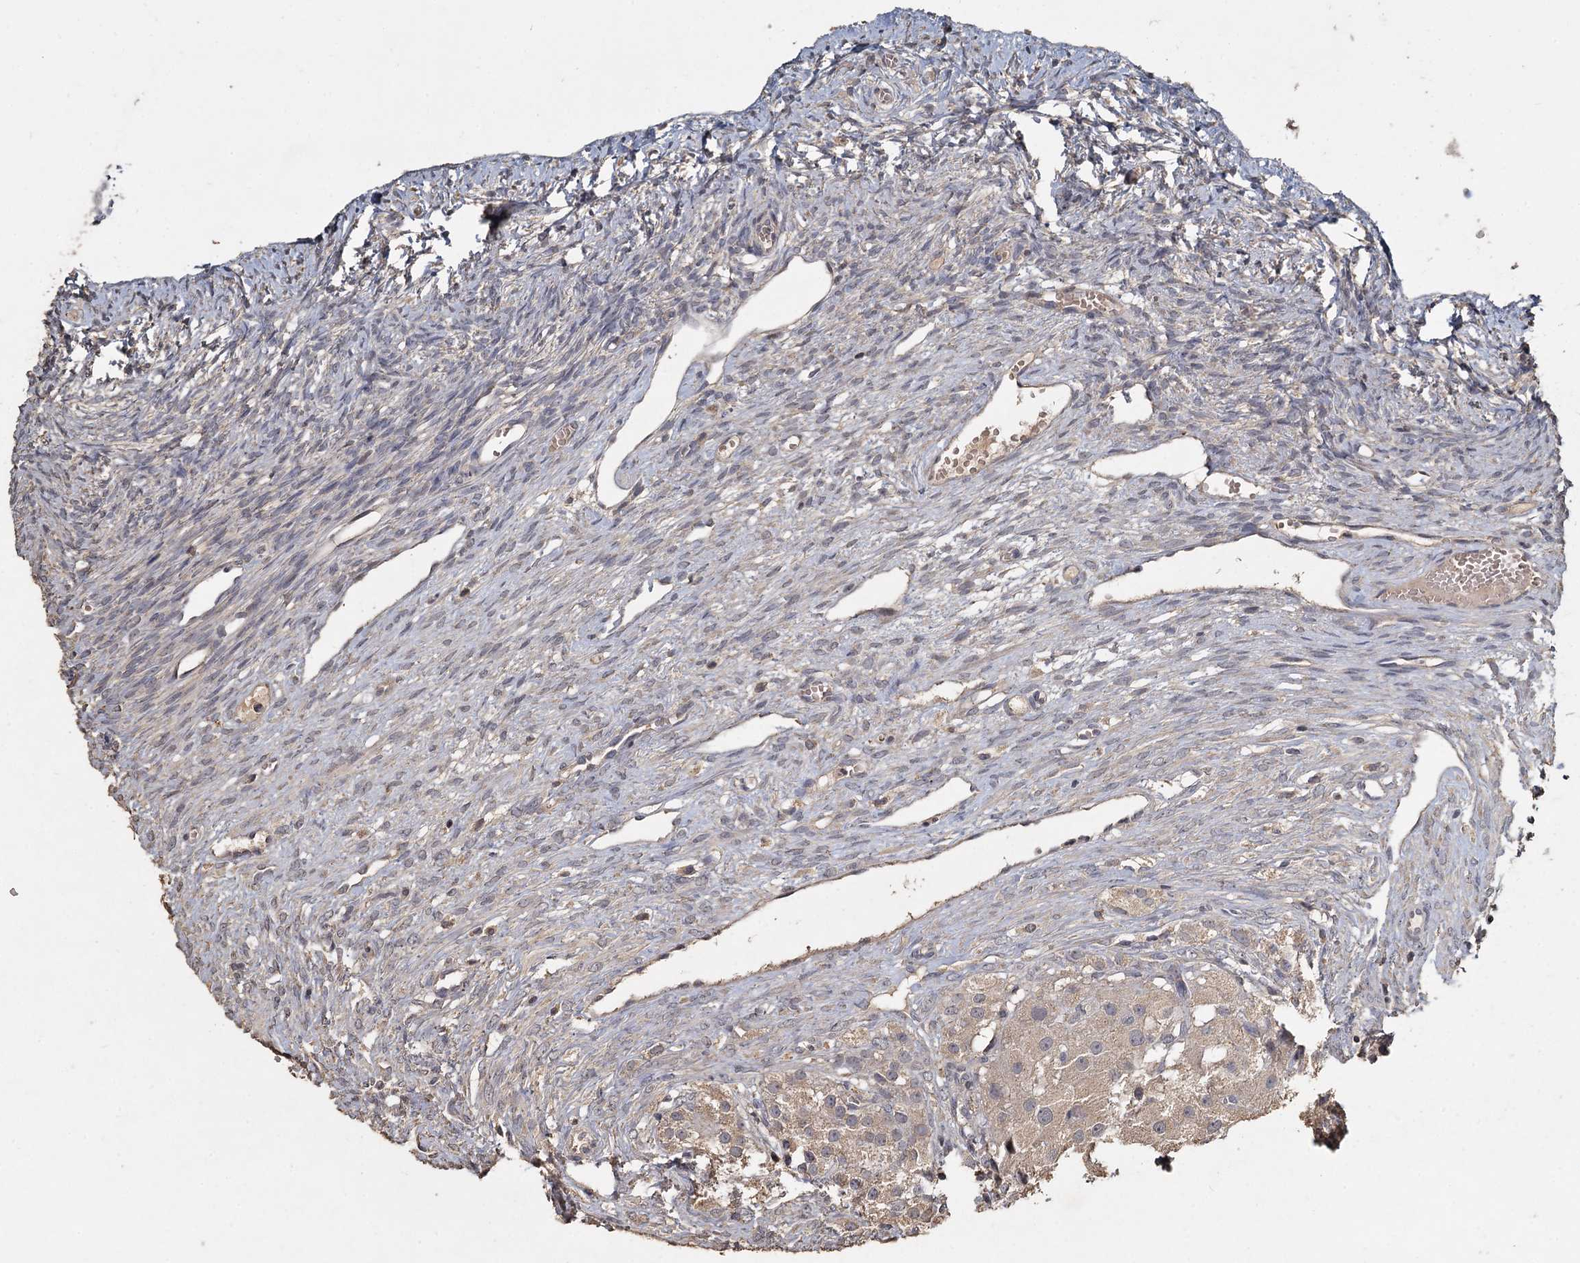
{"staining": {"intensity": "negative", "quantity": "none", "location": "none"}, "tissue": "ovary", "cell_type": "Ovarian stroma cells", "image_type": "normal", "snomed": [{"axis": "morphology", "description": "Normal tissue, NOS"}, {"axis": "topography", "description": "Ovary"}], "caption": "Image shows no protein expression in ovarian stroma cells of normal ovary. (DAB (3,3'-diaminobenzidine) immunohistochemistry (IHC) with hematoxylin counter stain).", "gene": "CCDC61", "patient": {"sex": "female", "age": 51}}